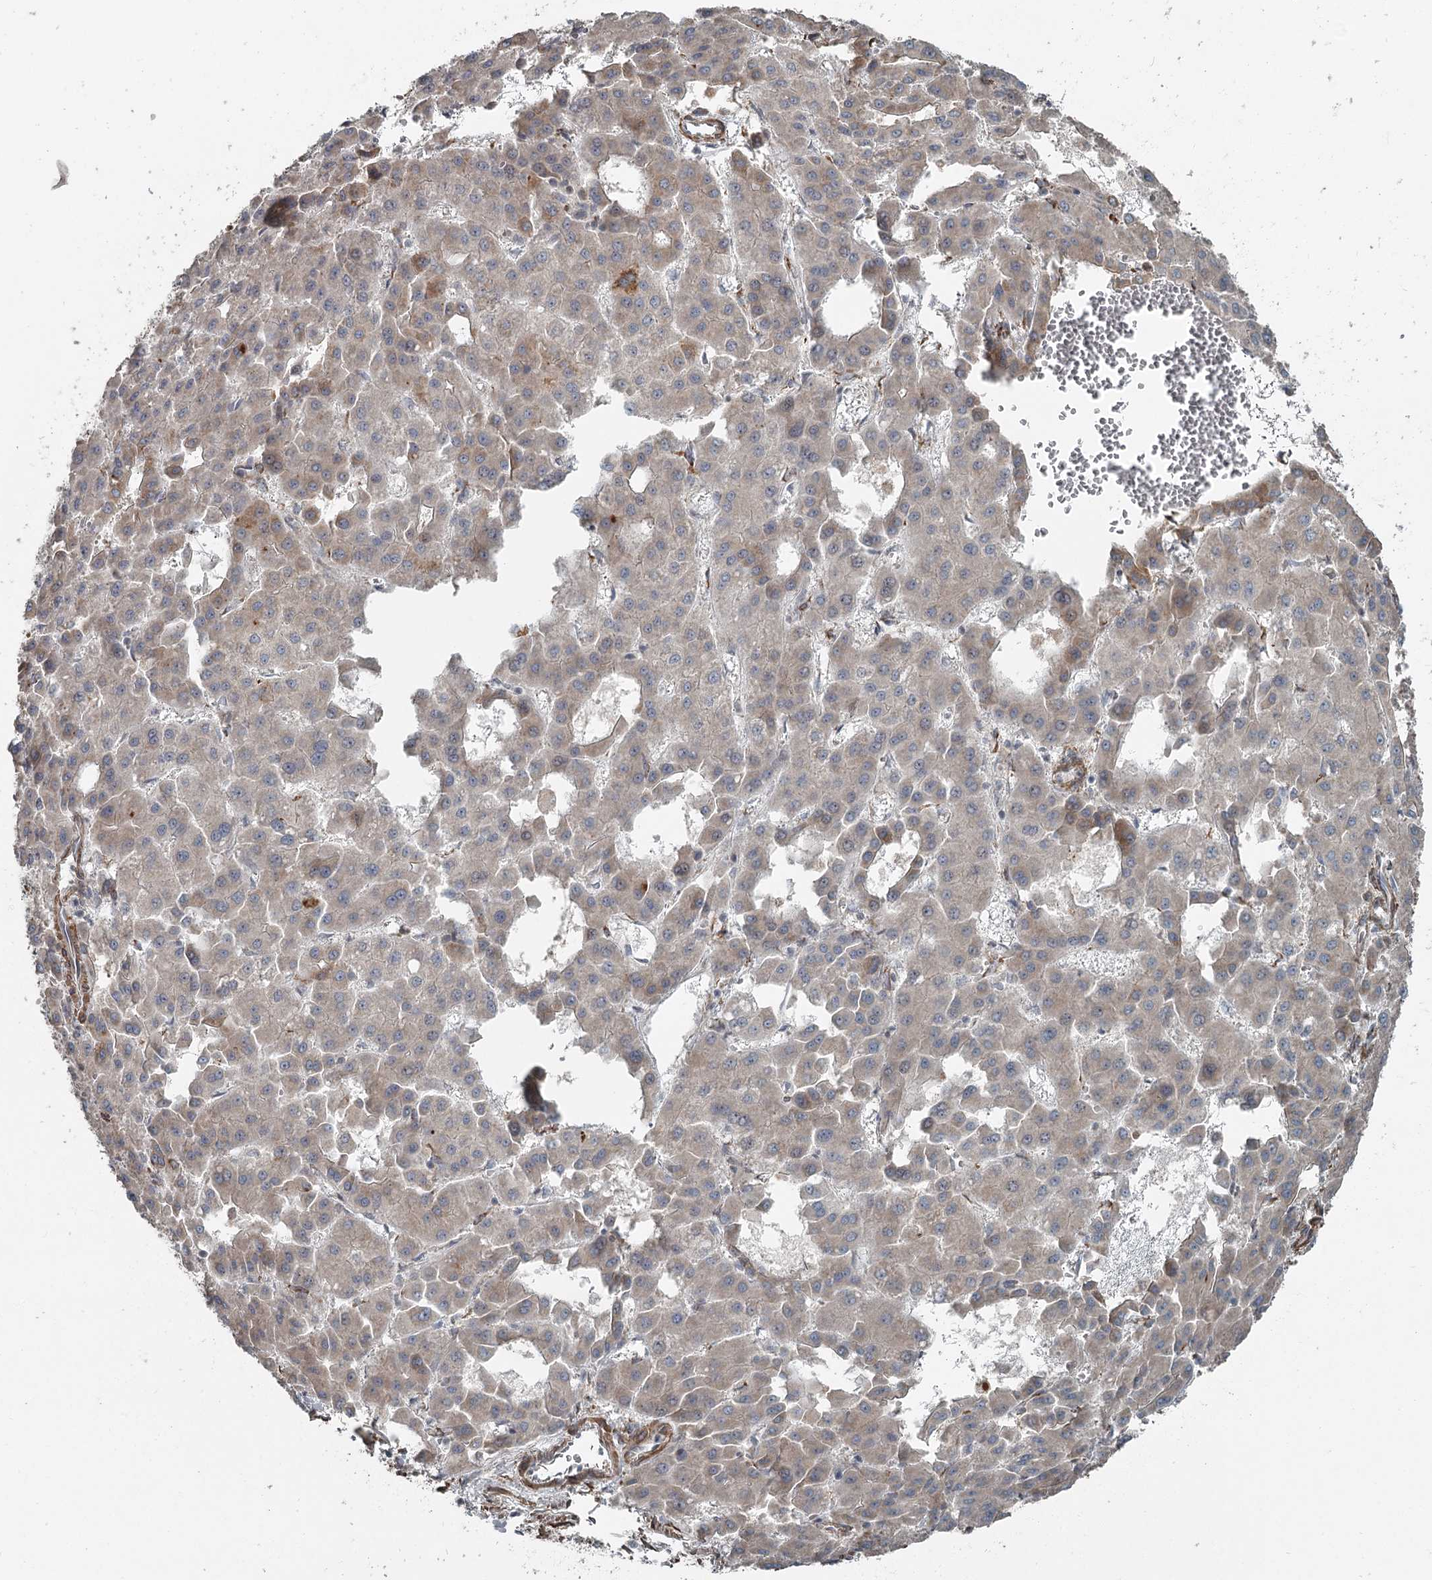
{"staining": {"intensity": "weak", "quantity": "<25%", "location": "cytoplasmic/membranous"}, "tissue": "liver cancer", "cell_type": "Tumor cells", "image_type": "cancer", "snomed": [{"axis": "morphology", "description": "Carcinoma, Hepatocellular, NOS"}, {"axis": "topography", "description": "Liver"}], "caption": "Immunohistochemistry micrograph of liver hepatocellular carcinoma stained for a protein (brown), which shows no staining in tumor cells. The staining is performed using DAB brown chromogen with nuclei counter-stained in using hematoxylin.", "gene": "RASSF8", "patient": {"sex": "male", "age": 47}}